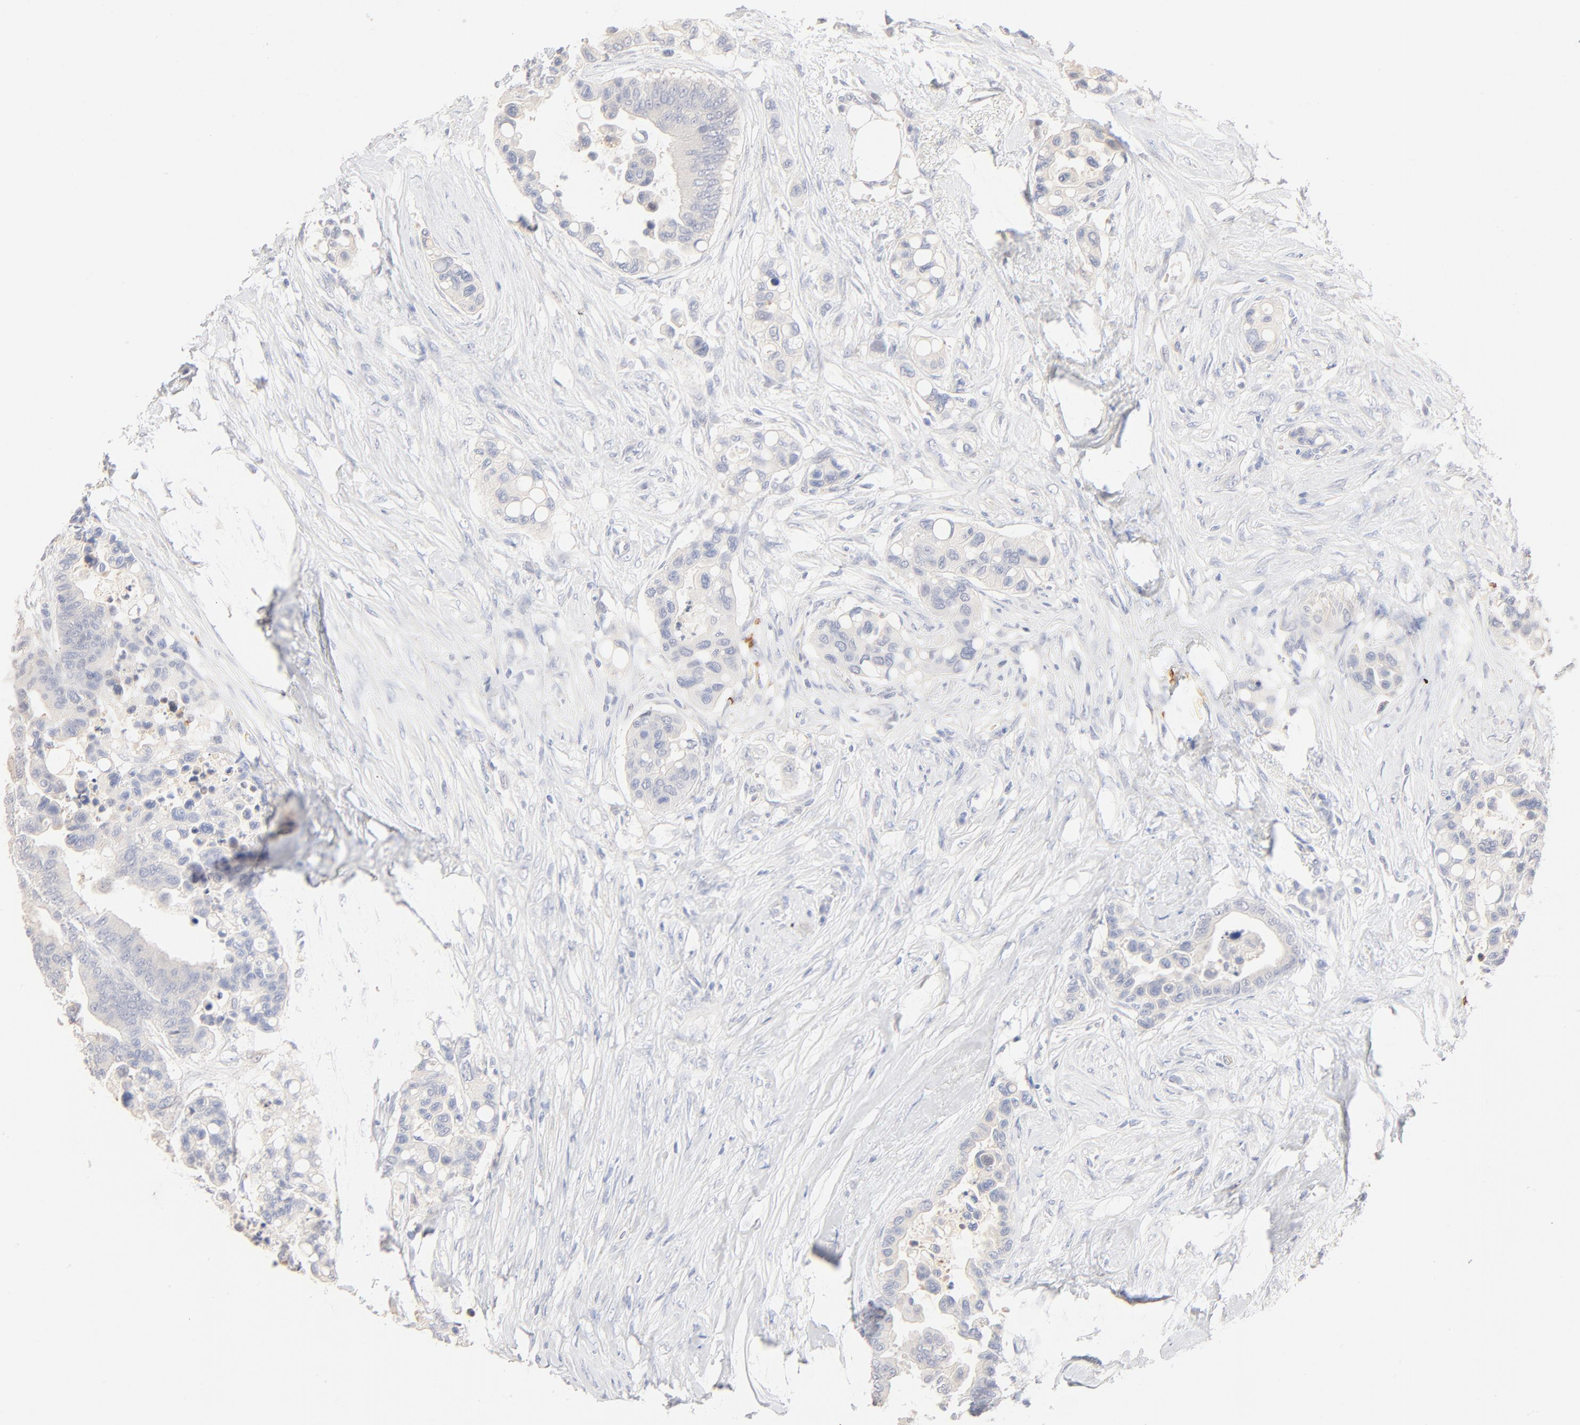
{"staining": {"intensity": "negative", "quantity": "none", "location": "none"}, "tissue": "colorectal cancer", "cell_type": "Tumor cells", "image_type": "cancer", "snomed": [{"axis": "morphology", "description": "Adenocarcinoma, NOS"}, {"axis": "topography", "description": "Colon"}], "caption": "A histopathology image of human colorectal cancer (adenocarcinoma) is negative for staining in tumor cells.", "gene": "SPTB", "patient": {"sex": "male", "age": 82}}